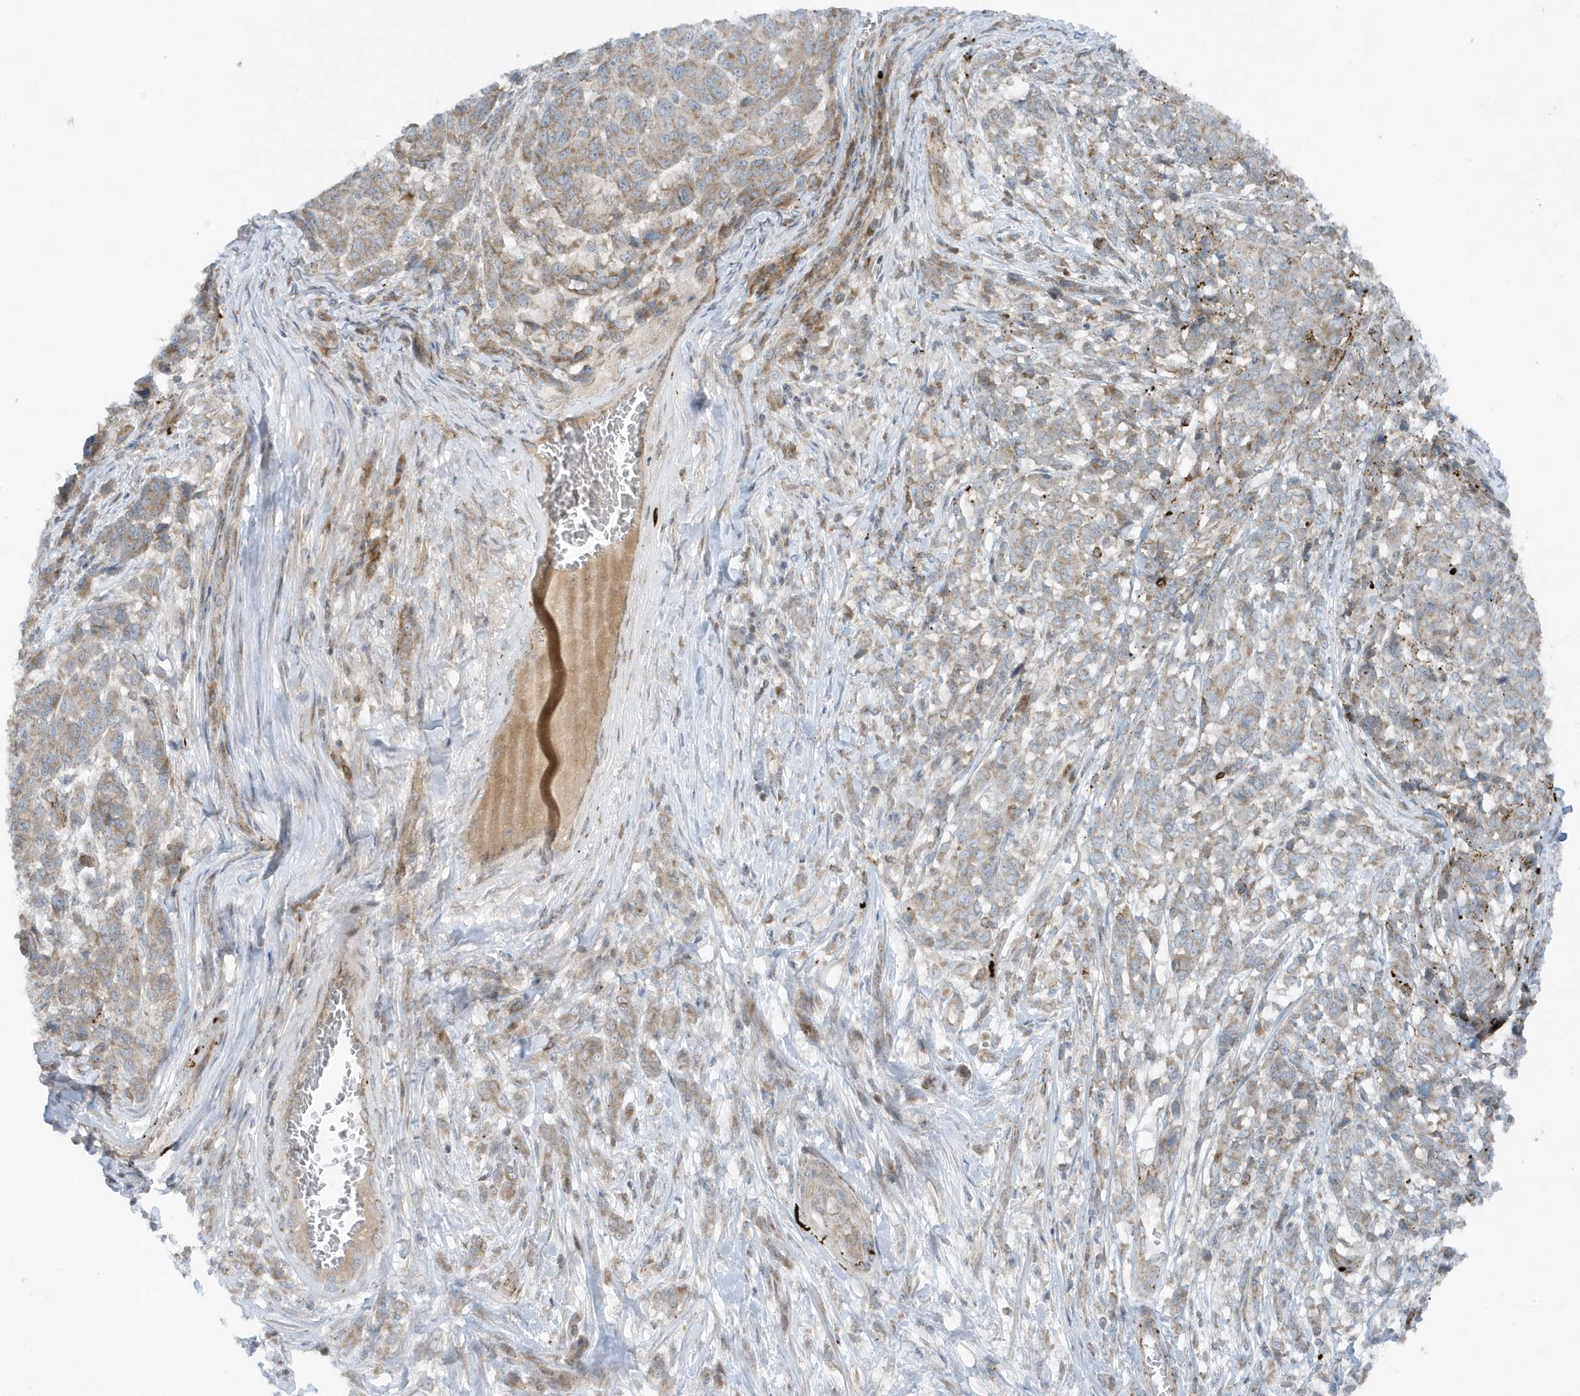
{"staining": {"intensity": "weak", "quantity": ">75%", "location": "cytoplasmic/membranous"}, "tissue": "melanoma", "cell_type": "Tumor cells", "image_type": "cancer", "snomed": [{"axis": "morphology", "description": "Malignant melanoma, NOS"}, {"axis": "topography", "description": "Skin"}], "caption": "Malignant melanoma stained with DAB (3,3'-diaminobenzidine) IHC reveals low levels of weak cytoplasmic/membranous expression in approximately >75% of tumor cells.", "gene": "SLC38A2", "patient": {"sex": "male", "age": 49}}